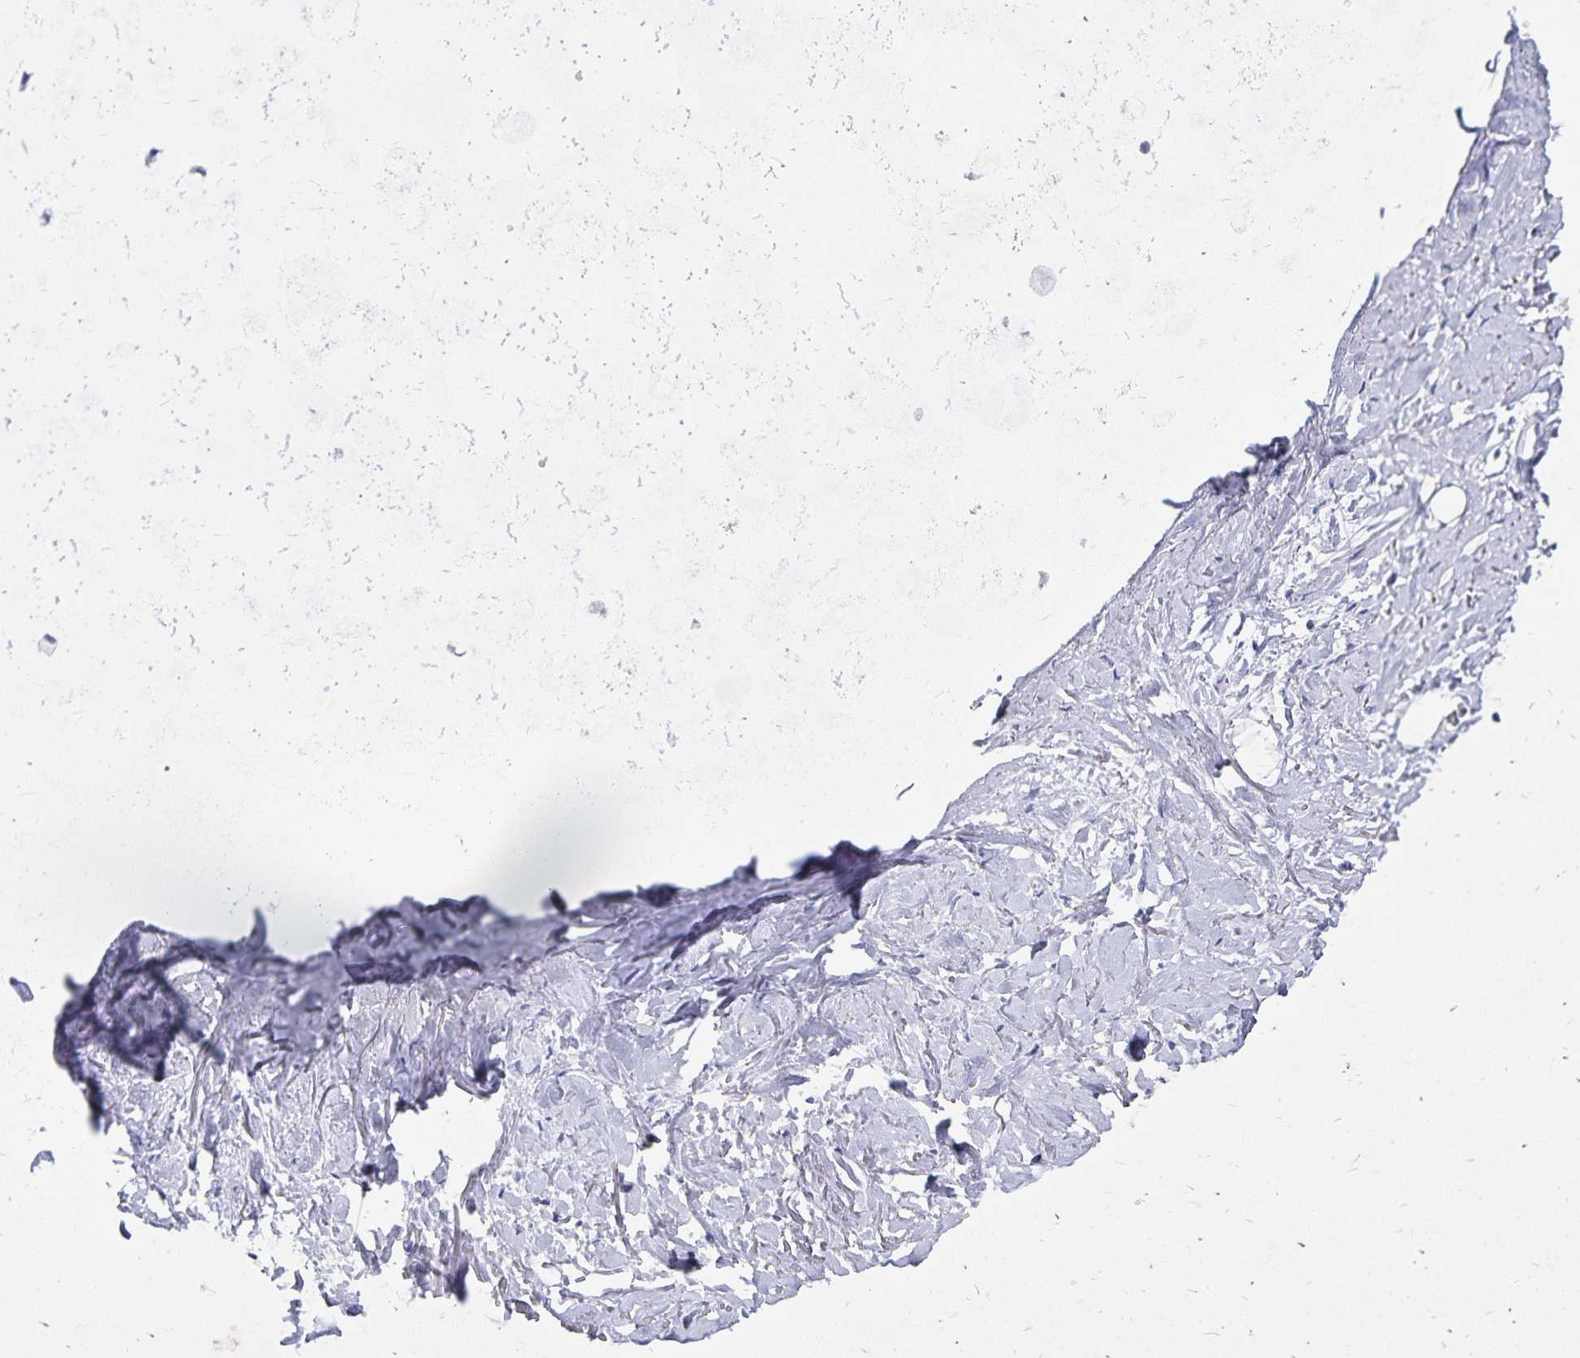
{"staining": {"intensity": "negative", "quantity": "none", "location": "none"}, "tissue": "adipose tissue", "cell_type": "Adipocytes", "image_type": "normal", "snomed": [{"axis": "morphology", "description": "Normal tissue, NOS"}, {"axis": "topography", "description": "Cartilage tissue"}, {"axis": "topography", "description": "Bronchus"}], "caption": "High power microscopy micrograph of an immunohistochemistry histopathology image of benign adipose tissue, revealing no significant expression in adipocytes. The staining was performed using DAB to visualize the protein expression in brown, while the nuclei were stained in blue with hematoxylin (Magnification: 20x).", "gene": "ADH1A", "patient": {"sex": "female", "age": 79}}